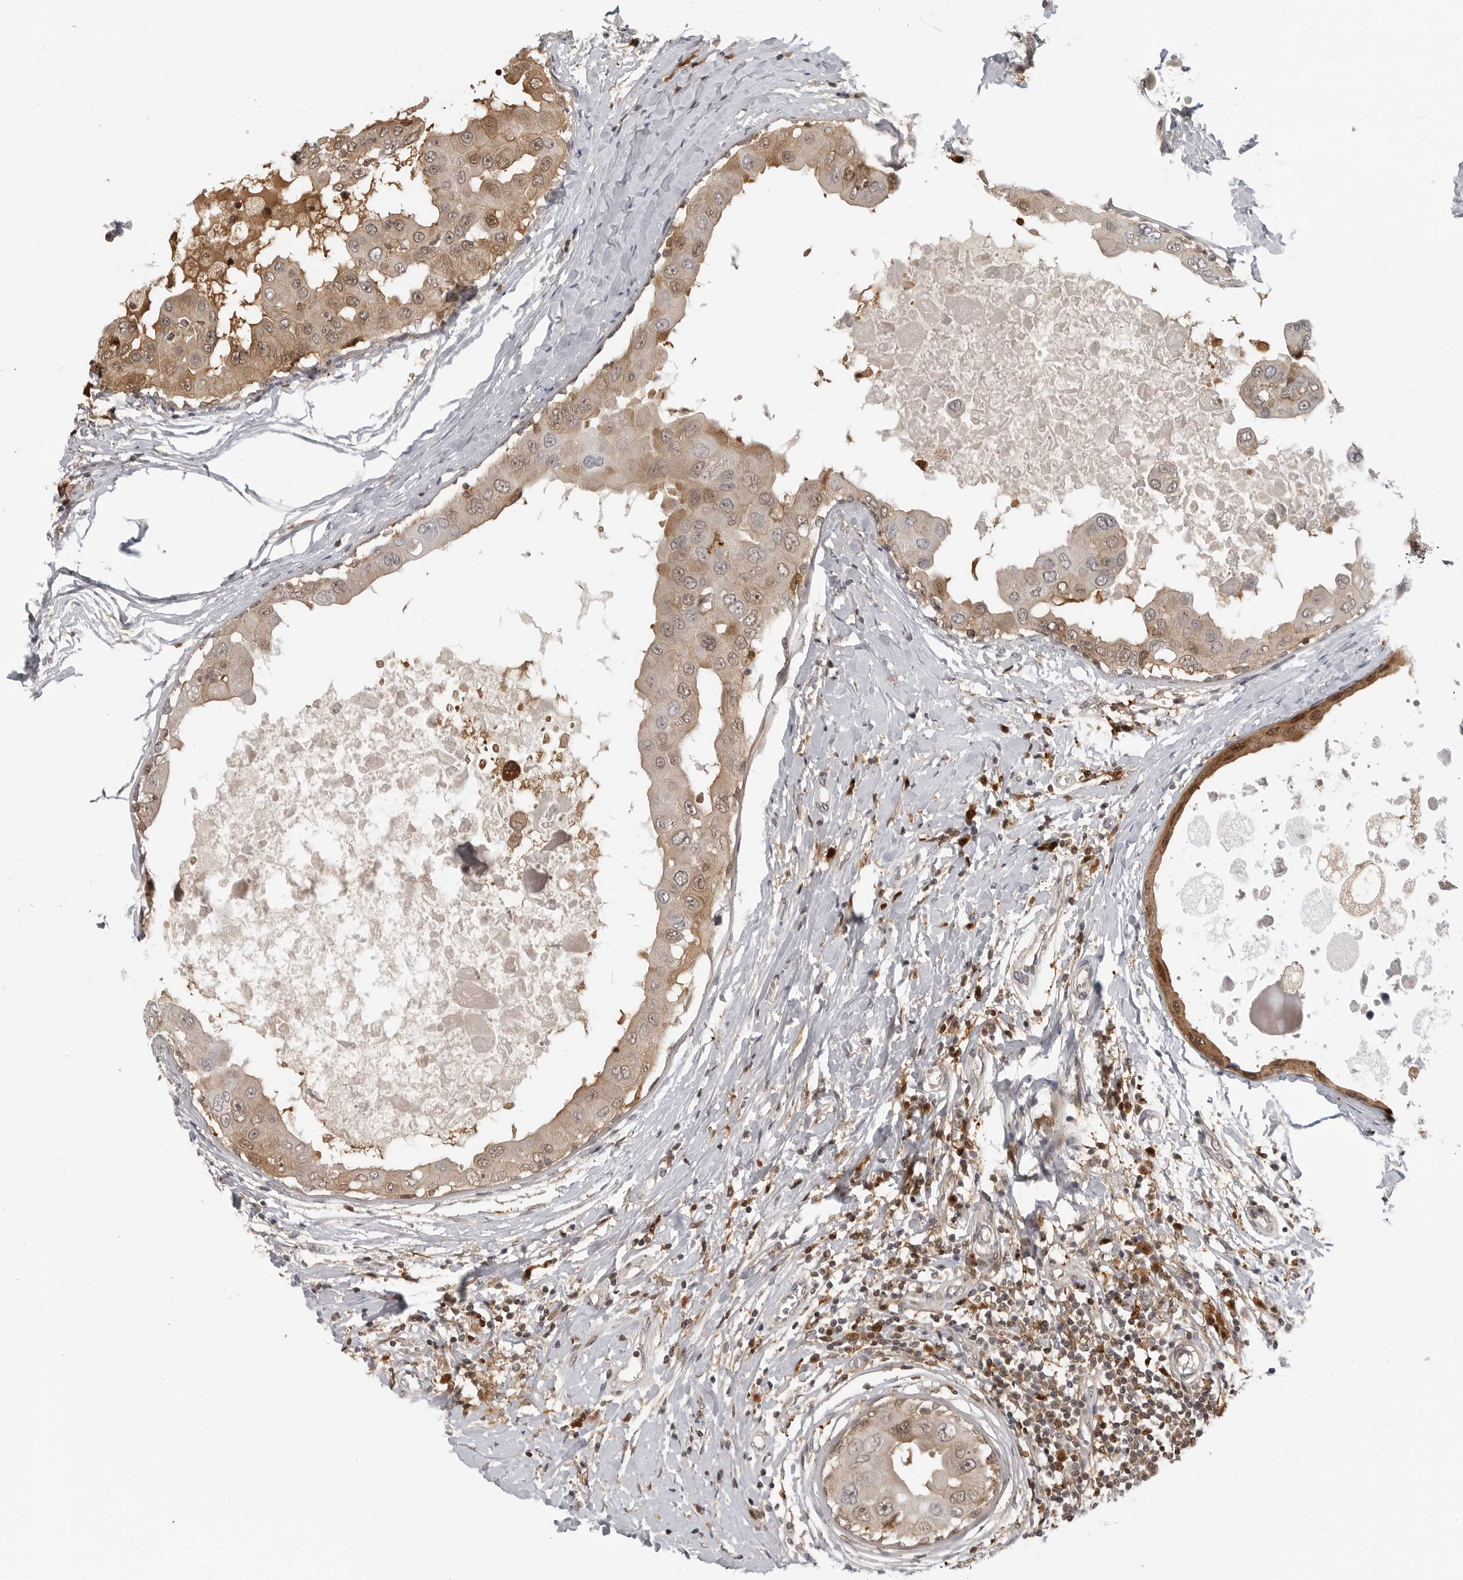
{"staining": {"intensity": "moderate", "quantity": "25%-75%", "location": "cytoplasmic/membranous,nuclear"}, "tissue": "breast cancer", "cell_type": "Tumor cells", "image_type": "cancer", "snomed": [{"axis": "morphology", "description": "Duct carcinoma"}, {"axis": "topography", "description": "Breast"}], "caption": "A brown stain shows moderate cytoplasmic/membranous and nuclear positivity of a protein in intraductal carcinoma (breast) tumor cells. (IHC, brightfield microscopy, high magnification).", "gene": "CTIF", "patient": {"sex": "female", "age": 27}}